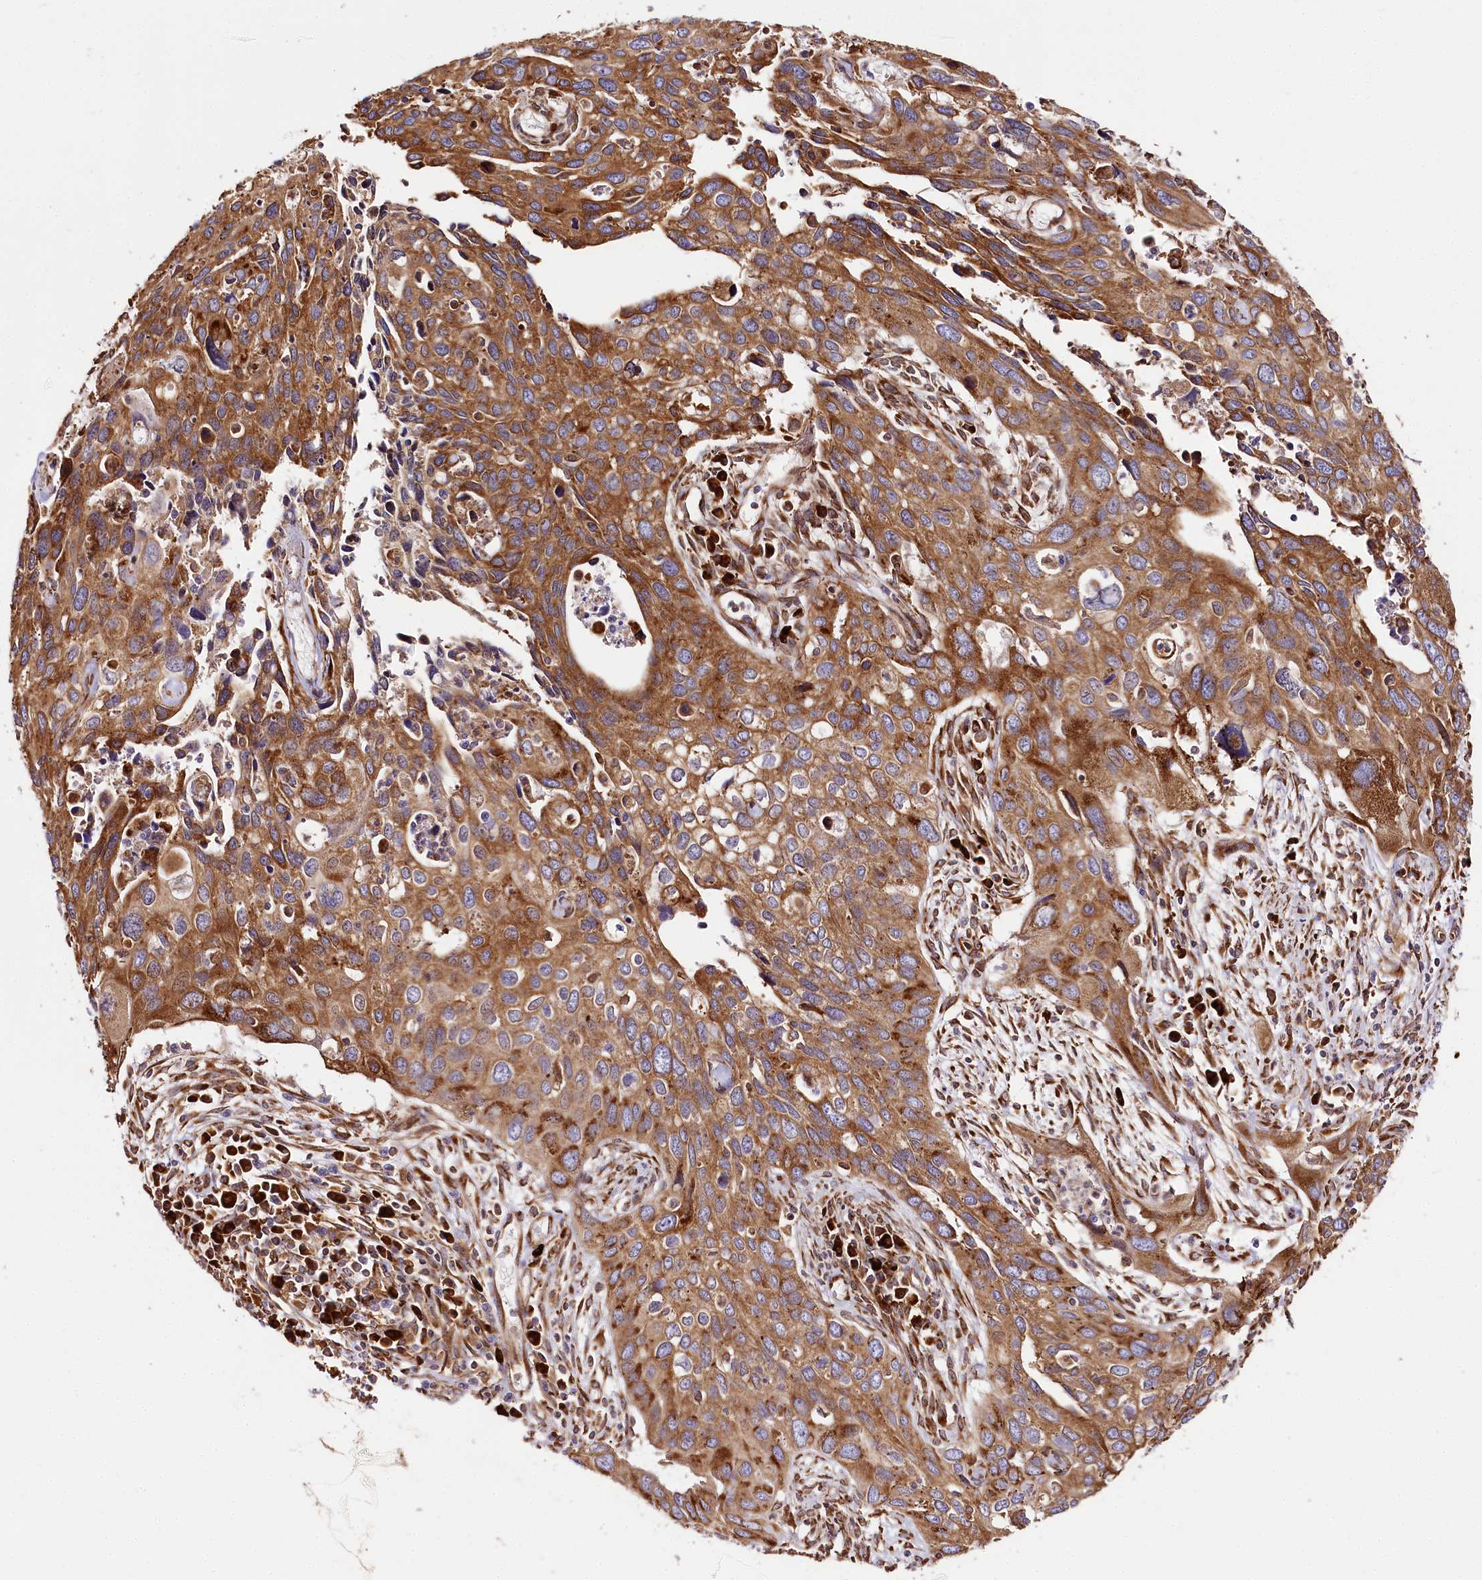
{"staining": {"intensity": "moderate", "quantity": ">75%", "location": "cytoplasmic/membranous"}, "tissue": "cervical cancer", "cell_type": "Tumor cells", "image_type": "cancer", "snomed": [{"axis": "morphology", "description": "Squamous cell carcinoma, NOS"}, {"axis": "topography", "description": "Cervix"}], "caption": "Immunohistochemistry photomicrograph of human squamous cell carcinoma (cervical) stained for a protein (brown), which displays medium levels of moderate cytoplasmic/membranous staining in about >75% of tumor cells.", "gene": "CNPY2", "patient": {"sex": "female", "age": 55}}